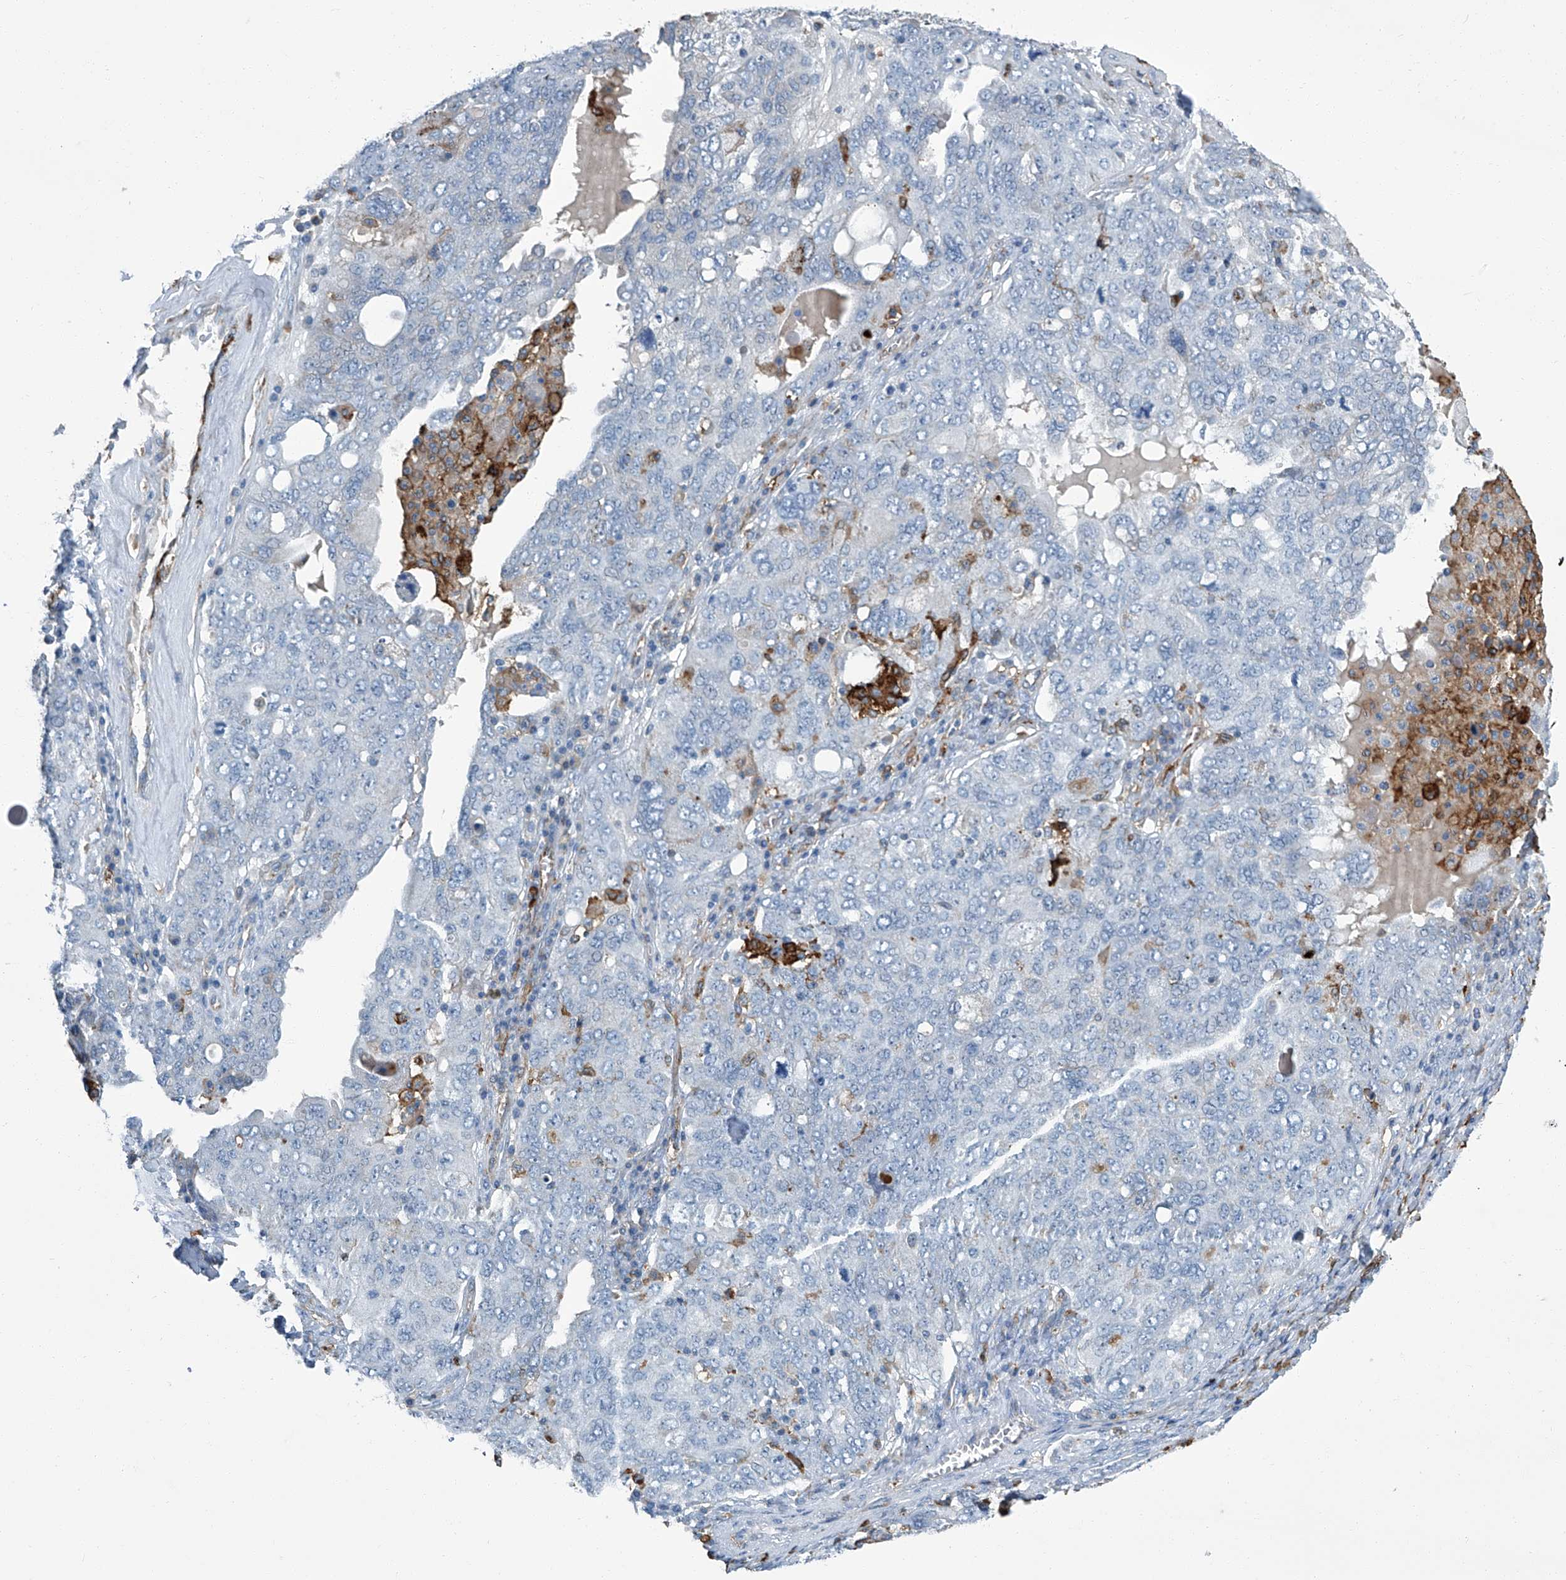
{"staining": {"intensity": "negative", "quantity": "none", "location": "none"}, "tissue": "ovarian cancer", "cell_type": "Tumor cells", "image_type": "cancer", "snomed": [{"axis": "morphology", "description": "Carcinoma, endometroid"}, {"axis": "topography", "description": "Ovary"}], "caption": "Ovarian cancer (endometroid carcinoma) stained for a protein using IHC demonstrates no positivity tumor cells.", "gene": "FAM167A", "patient": {"sex": "female", "age": 62}}